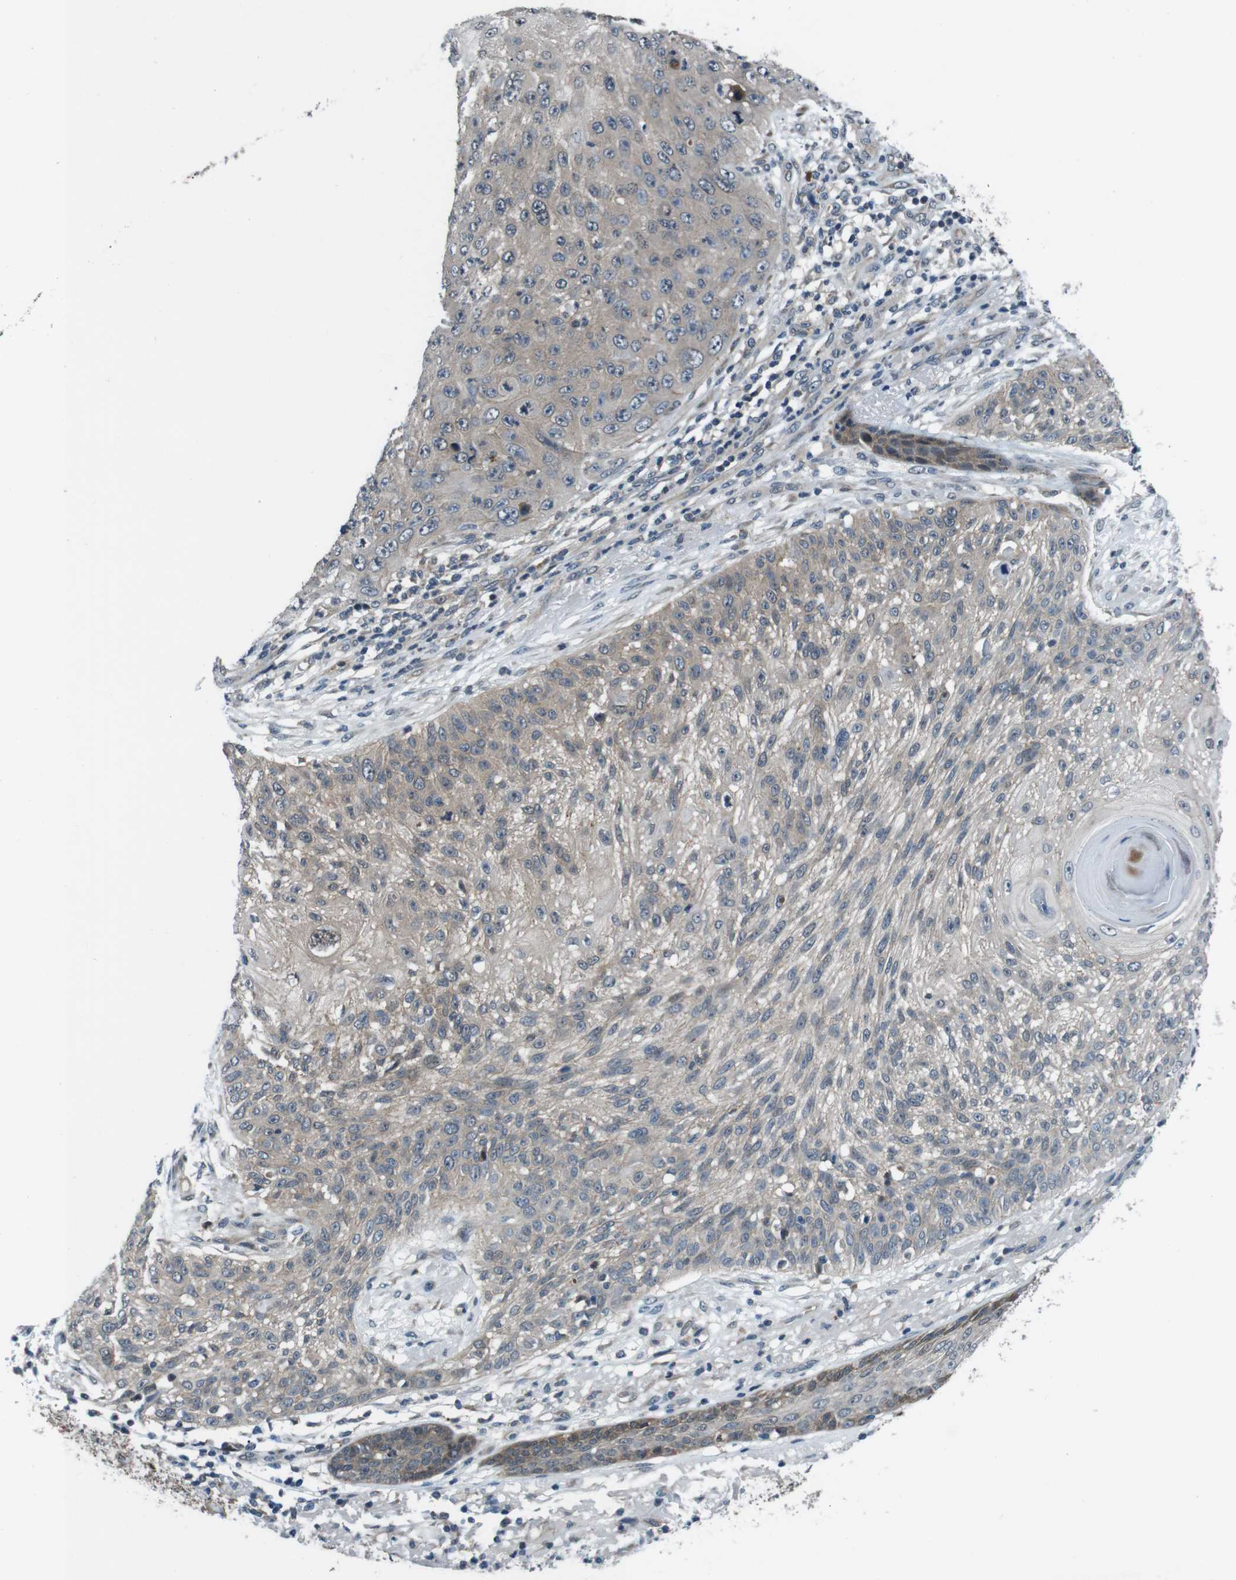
{"staining": {"intensity": "weak", "quantity": ">75%", "location": "cytoplasmic/membranous"}, "tissue": "skin cancer", "cell_type": "Tumor cells", "image_type": "cancer", "snomed": [{"axis": "morphology", "description": "Squamous cell carcinoma, NOS"}, {"axis": "topography", "description": "Skin"}], "caption": "Skin squamous cell carcinoma stained with a brown dye displays weak cytoplasmic/membranous positive expression in approximately >75% of tumor cells.", "gene": "LRP5", "patient": {"sex": "female", "age": 80}}